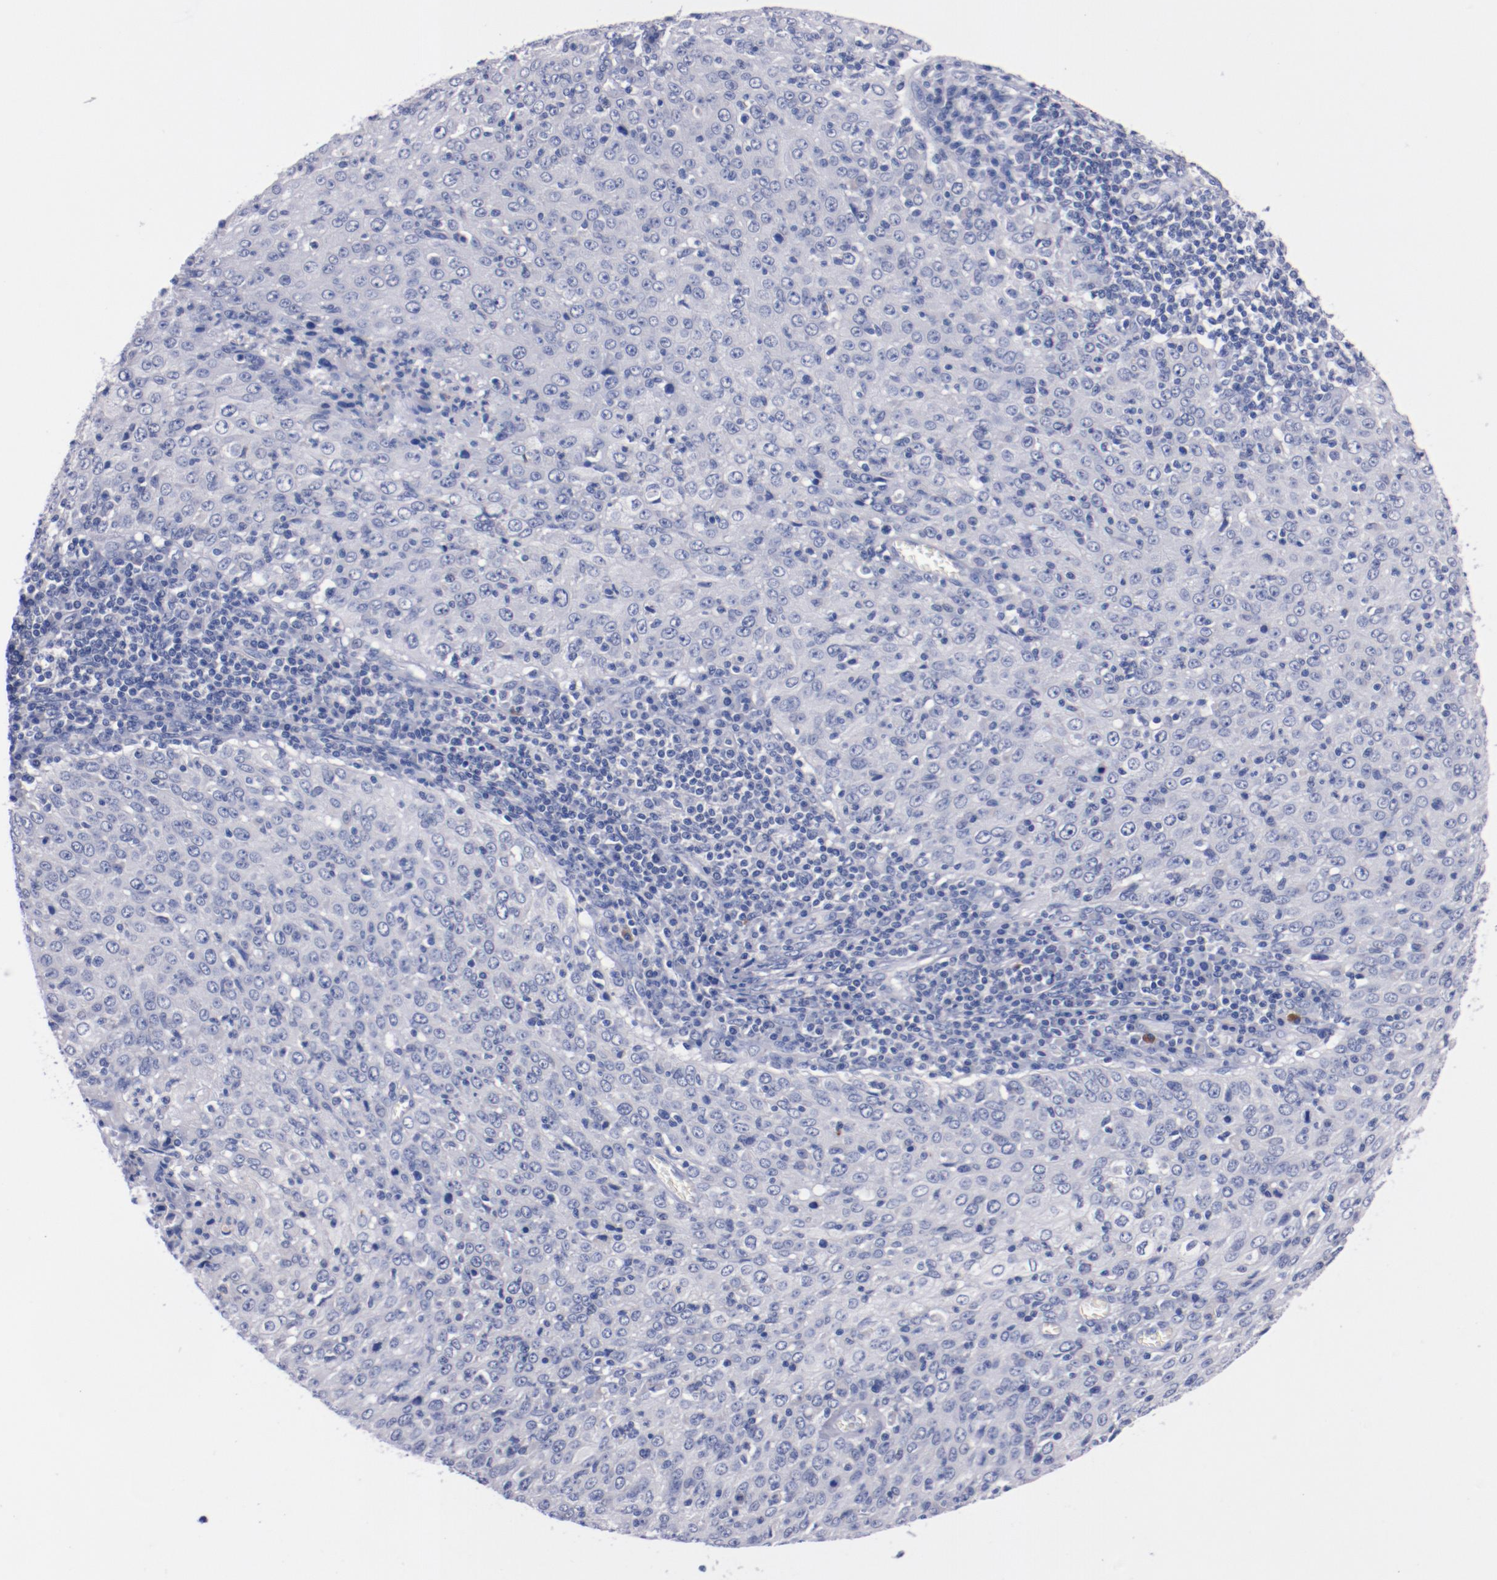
{"staining": {"intensity": "negative", "quantity": "none", "location": "none"}, "tissue": "cervical cancer", "cell_type": "Tumor cells", "image_type": "cancer", "snomed": [{"axis": "morphology", "description": "Squamous cell carcinoma, NOS"}, {"axis": "topography", "description": "Cervix"}], "caption": "An IHC micrograph of cervical squamous cell carcinoma is shown. There is no staining in tumor cells of cervical squamous cell carcinoma.", "gene": "CNTNAP2", "patient": {"sex": "female", "age": 27}}